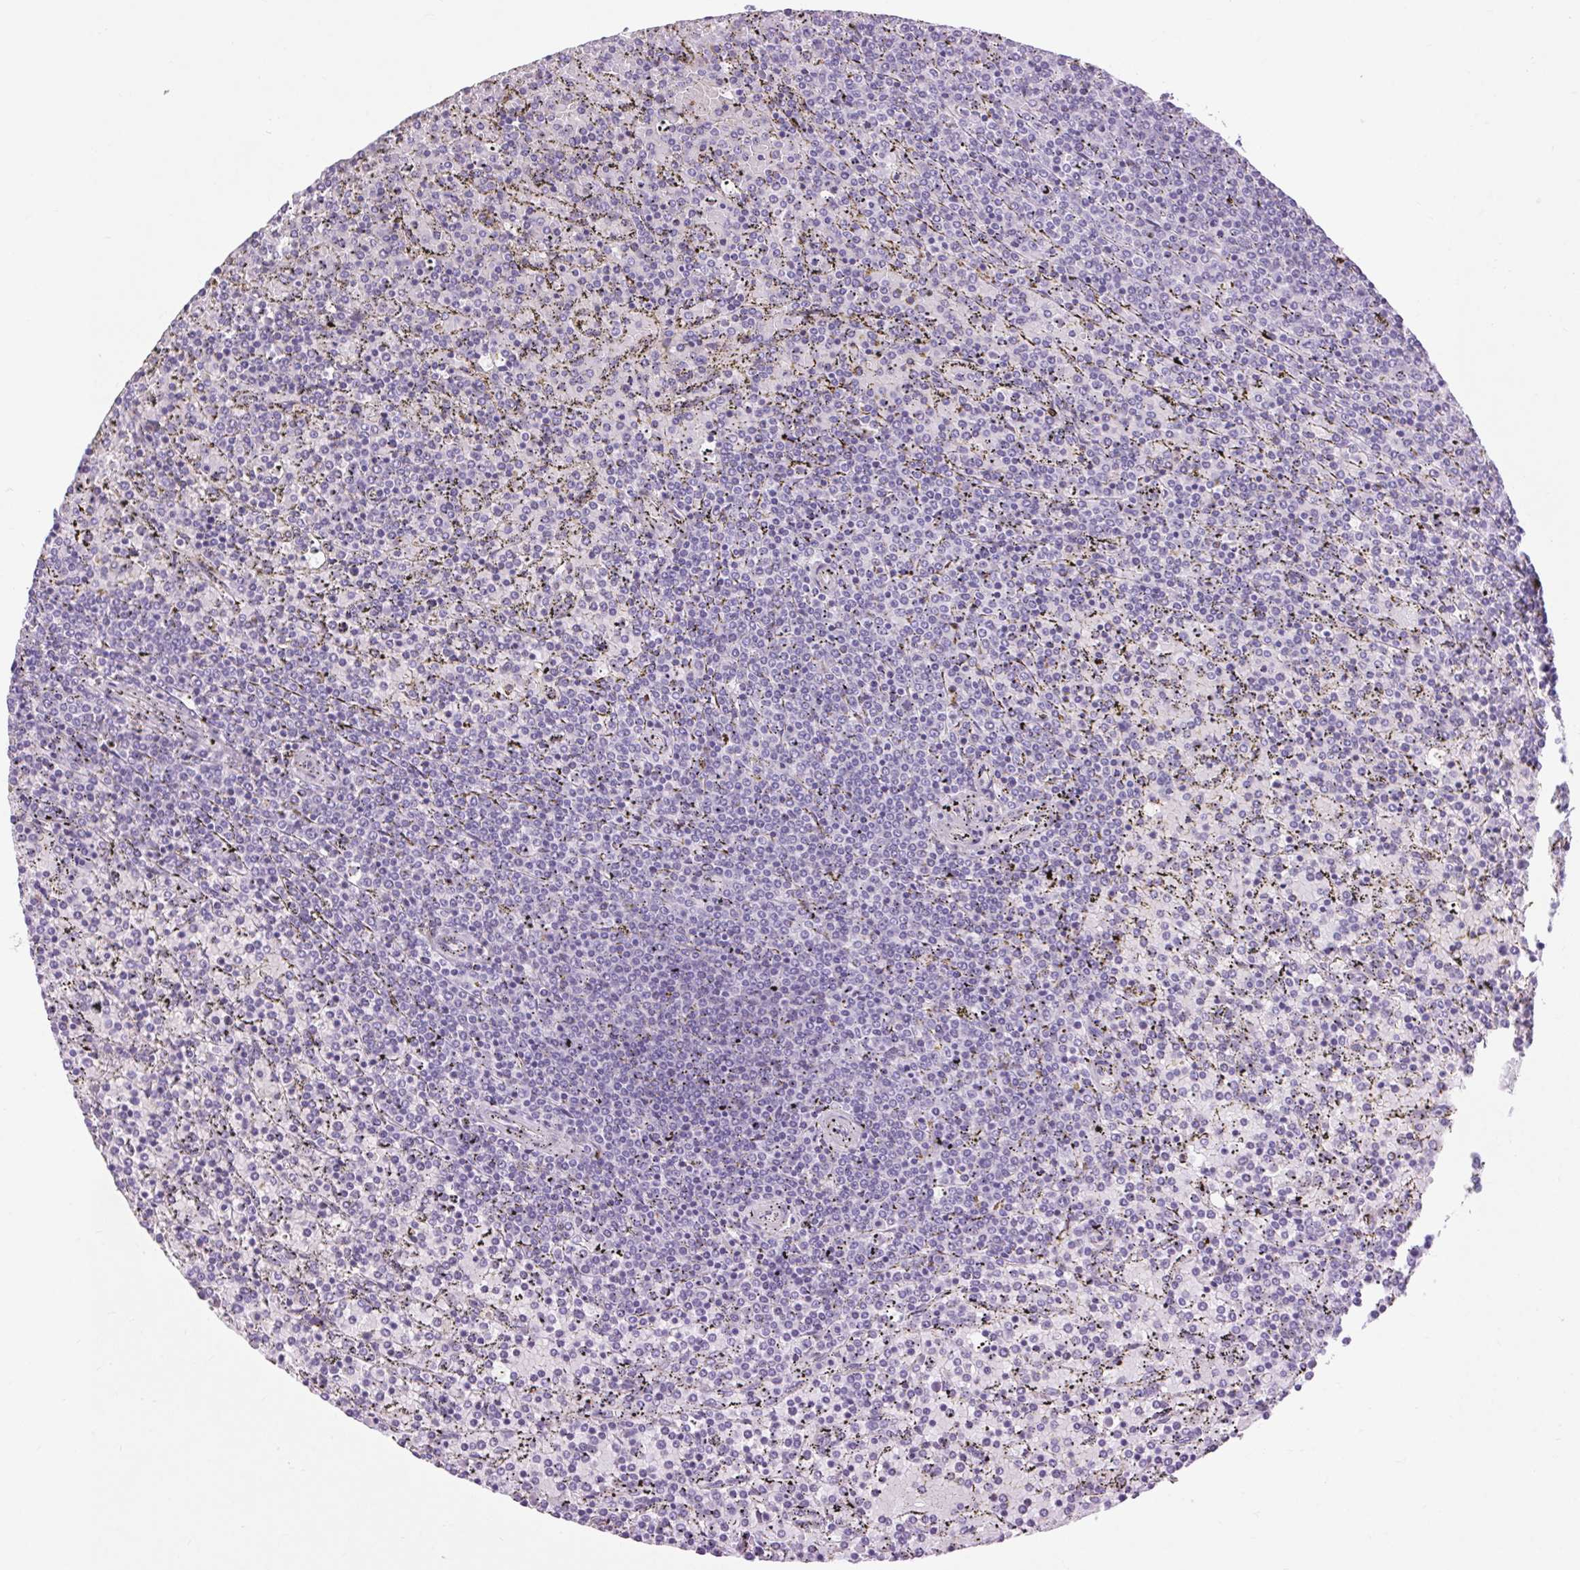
{"staining": {"intensity": "negative", "quantity": "none", "location": "none"}, "tissue": "lymphoma", "cell_type": "Tumor cells", "image_type": "cancer", "snomed": [{"axis": "morphology", "description": "Malignant lymphoma, non-Hodgkin's type, Low grade"}, {"axis": "topography", "description": "Spleen"}], "caption": "Tumor cells show no significant positivity in low-grade malignant lymphoma, non-Hodgkin's type.", "gene": "SOWAHC", "patient": {"sex": "female", "age": 77}}